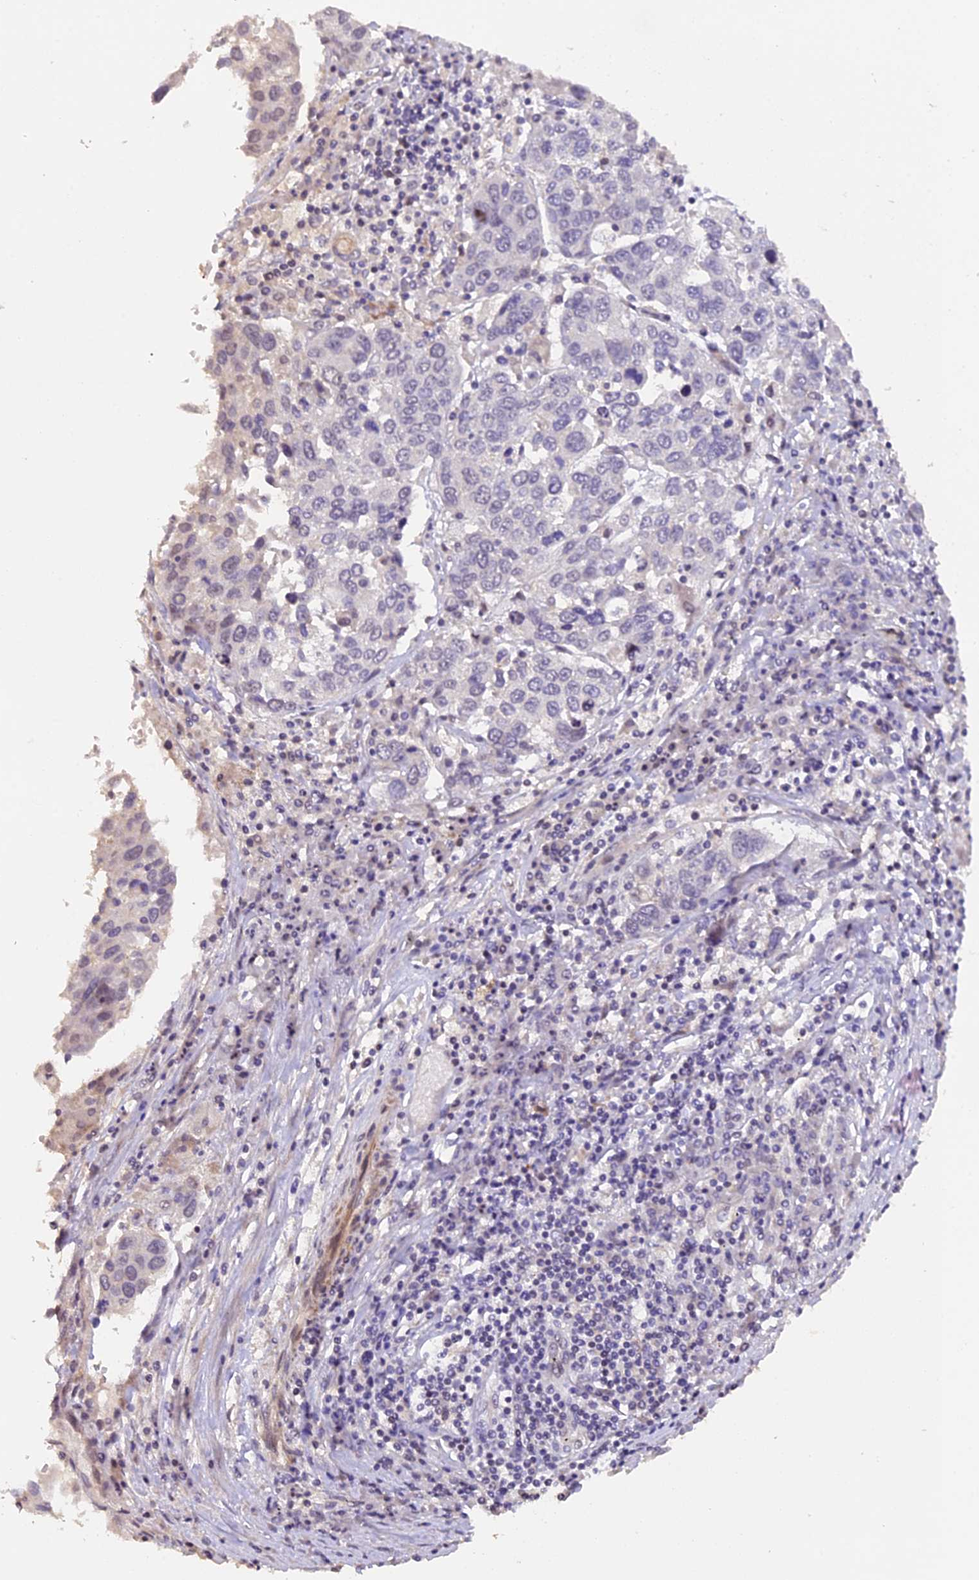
{"staining": {"intensity": "negative", "quantity": "none", "location": "none"}, "tissue": "lung cancer", "cell_type": "Tumor cells", "image_type": "cancer", "snomed": [{"axis": "morphology", "description": "Squamous cell carcinoma, NOS"}, {"axis": "topography", "description": "Lung"}], "caption": "This is an IHC image of human lung squamous cell carcinoma. There is no staining in tumor cells.", "gene": "GNB5", "patient": {"sex": "male", "age": 65}}